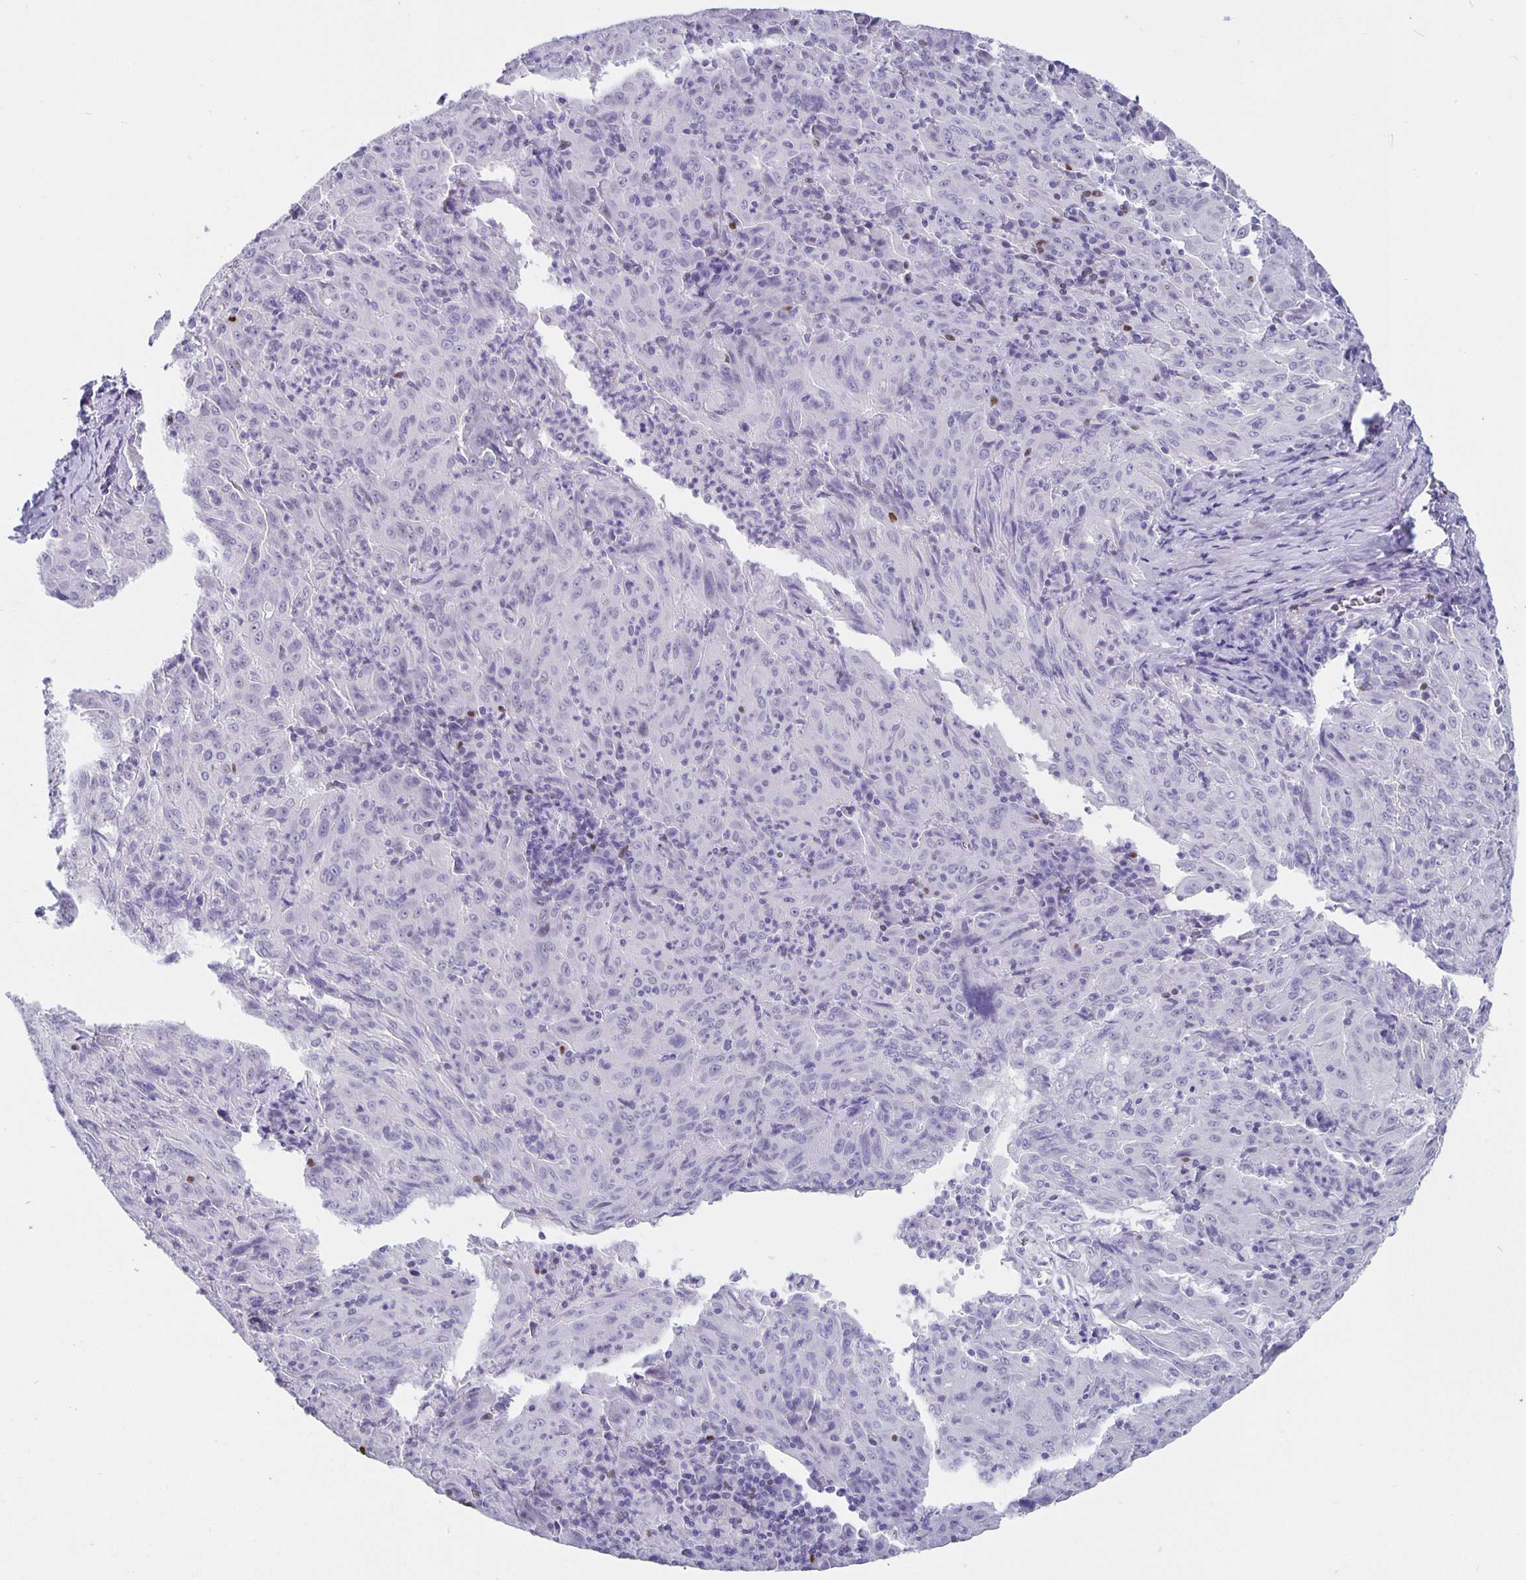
{"staining": {"intensity": "negative", "quantity": "none", "location": "none"}, "tissue": "pancreatic cancer", "cell_type": "Tumor cells", "image_type": "cancer", "snomed": [{"axis": "morphology", "description": "Adenocarcinoma, NOS"}, {"axis": "topography", "description": "Pancreas"}], "caption": "IHC histopathology image of neoplastic tissue: human pancreatic cancer stained with DAB demonstrates no significant protein positivity in tumor cells.", "gene": "SATB2", "patient": {"sex": "male", "age": 63}}